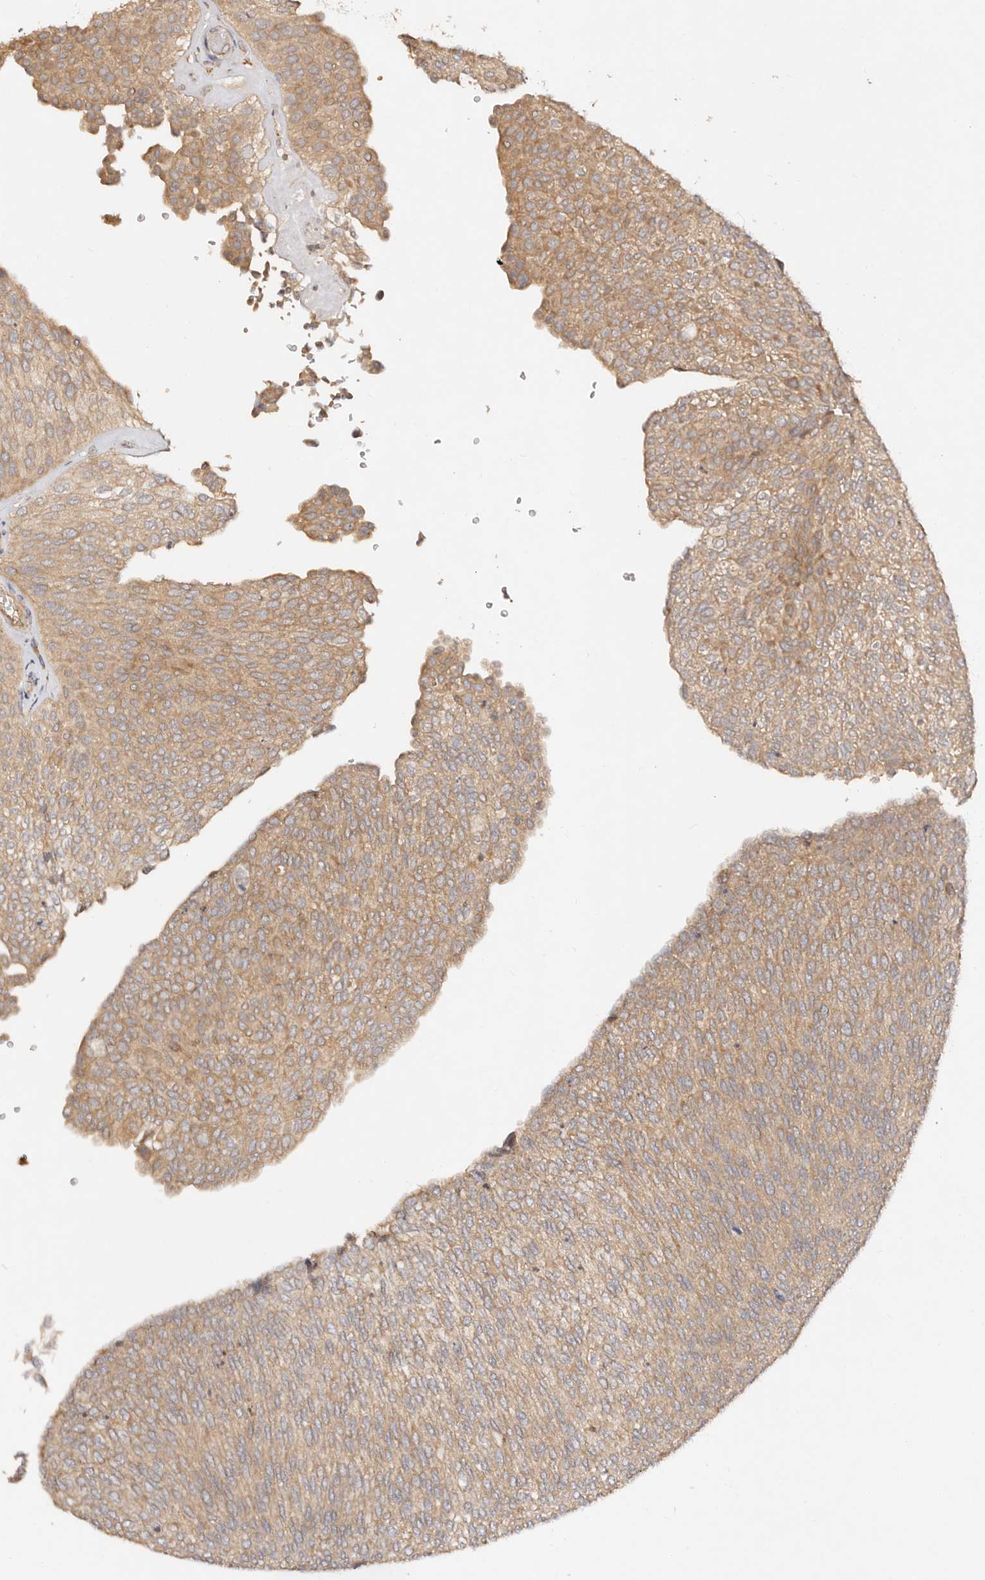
{"staining": {"intensity": "moderate", "quantity": ">75%", "location": "cytoplasmic/membranous"}, "tissue": "urothelial cancer", "cell_type": "Tumor cells", "image_type": "cancer", "snomed": [{"axis": "morphology", "description": "Urothelial carcinoma, Low grade"}, {"axis": "topography", "description": "Urinary bladder"}], "caption": "Protein staining demonstrates moderate cytoplasmic/membranous staining in approximately >75% of tumor cells in low-grade urothelial carcinoma.", "gene": "DENND11", "patient": {"sex": "female", "age": 79}}